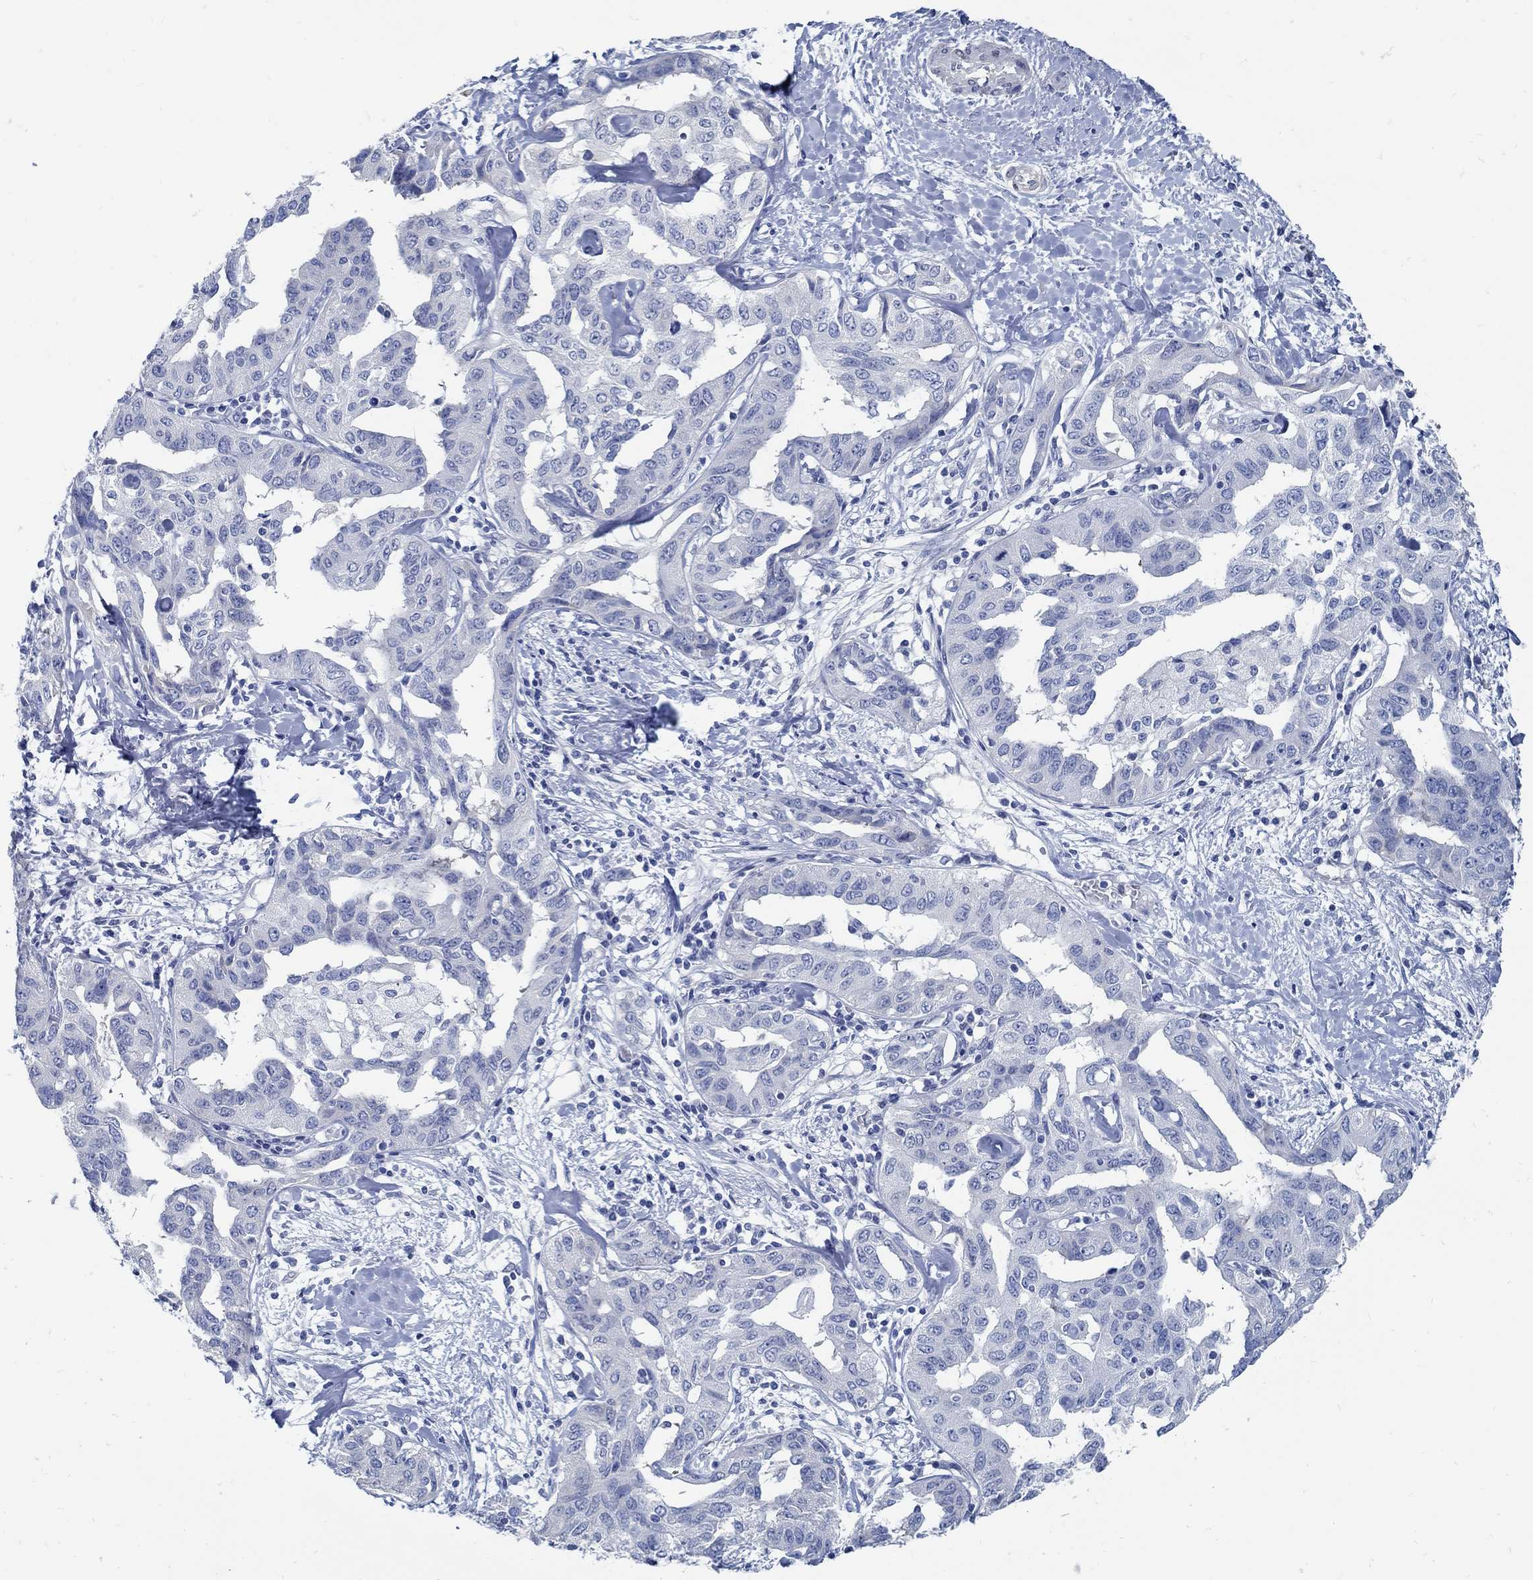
{"staining": {"intensity": "negative", "quantity": "none", "location": "none"}, "tissue": "liver cancer", "cell_type": "Tumor cells", "image_type": "cancer", "snomed": [{"axis": "morphology", "description": "Cholangiocarcinoma"}, {"axis": "topography", "description": "Liver"}], "caption": "High magnification brightfield microscopy of cholangiocarcinoma (liver) stained with DAB (3,3'-diaminobenzidine) (brown) and counterstained with hematoxylin (blue): tumor cells show no significant positivity. Nuclei are stained in blue.", "gene": "C15orf39", "patient": {"sex": "male", "age": 59}}